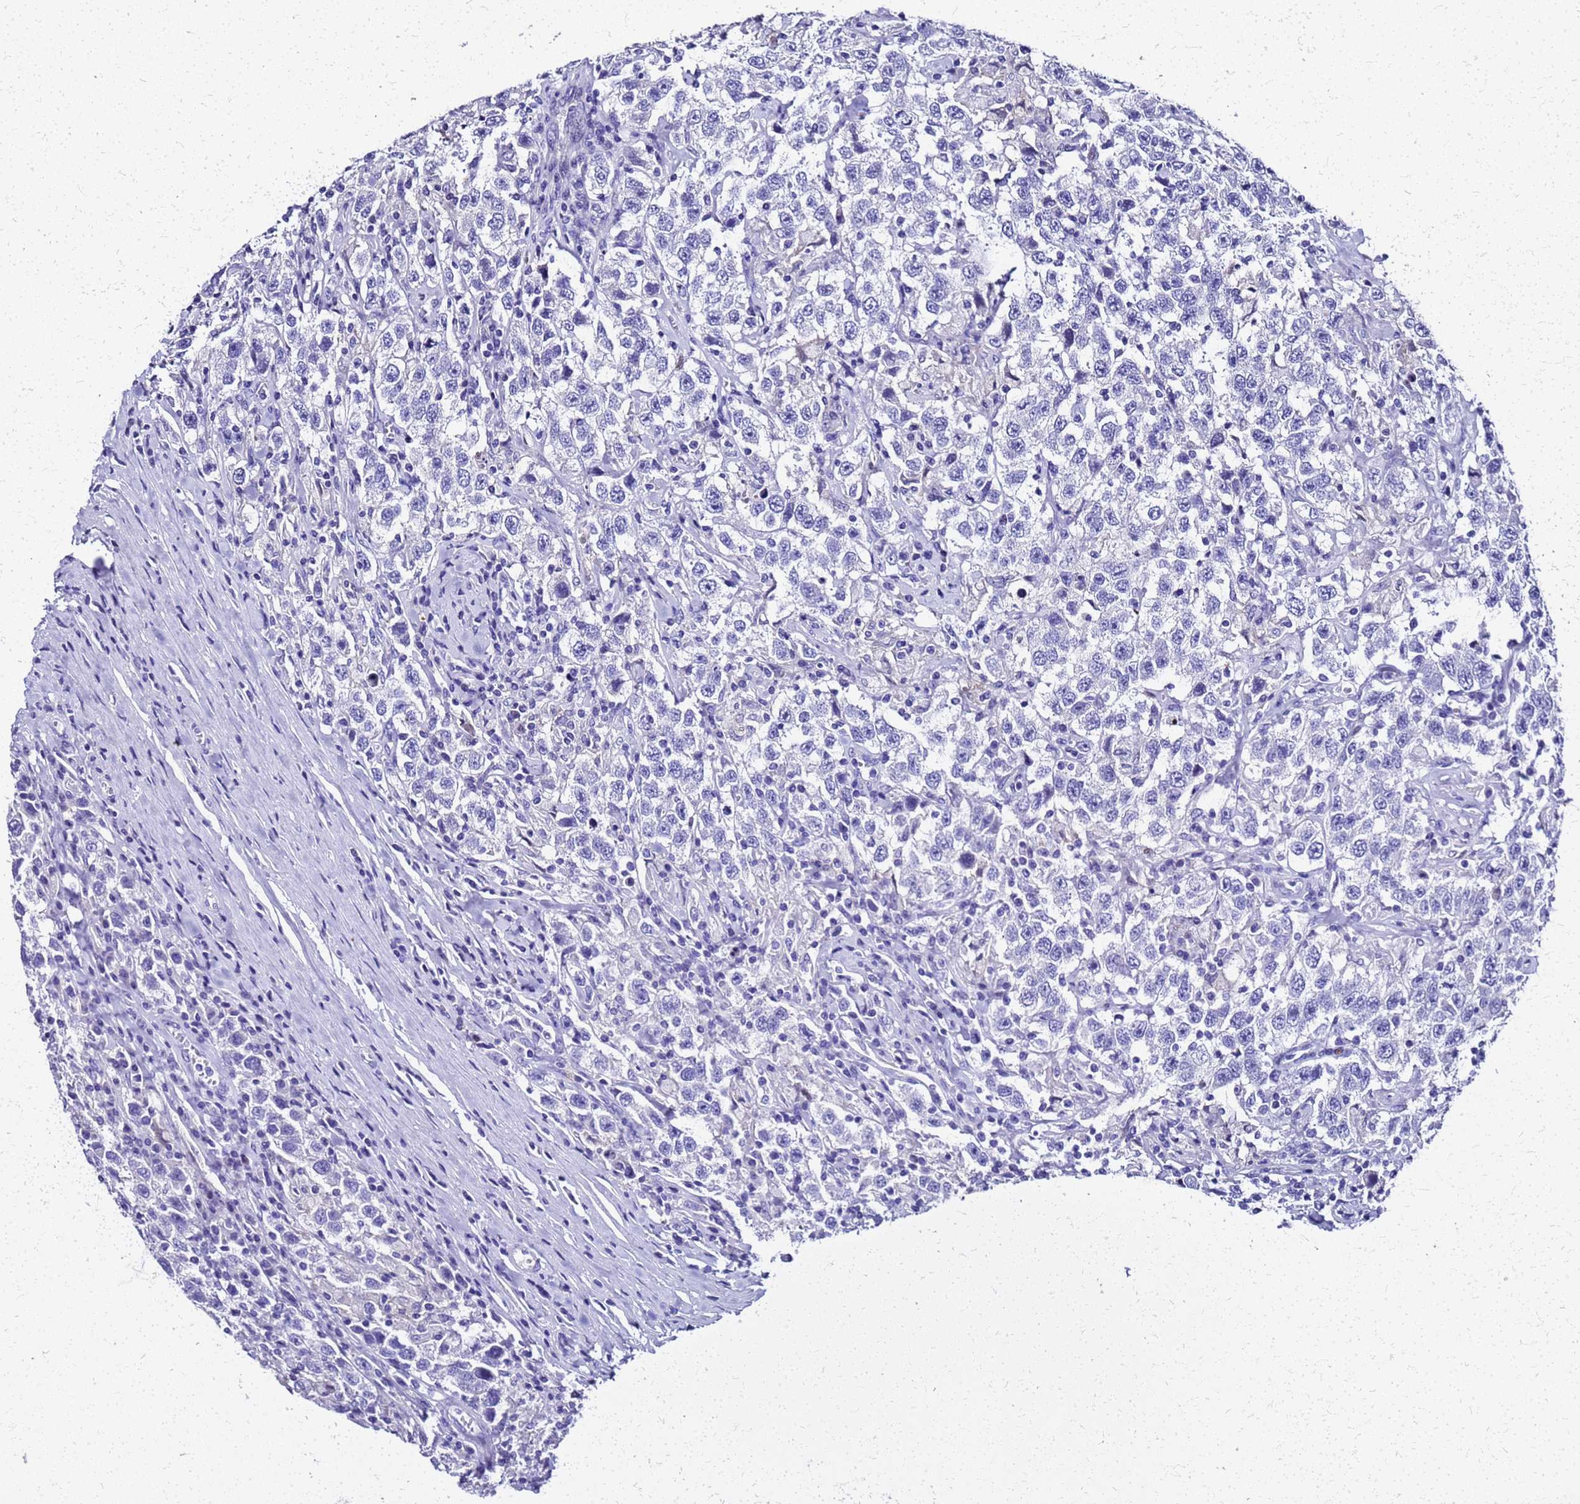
{"staining": {"intensity": "negative", "quantity": "none", "location": "none"}, "tissue": "testis cancer", "cell_type": "Tumor cells", "image_type": "cancer", "snomed": [{"axis": "morphology", "description": "Seminoma, NOS"}, {"axis": "topography", "description": "Testis"}], "caption": "A histopathology image of testis cancer (seminoma) stained for a protein demonstrates no brown staining in tumor cells.", "gene": "SMIM21", "patient": {"sex": "male", "age": 41}}